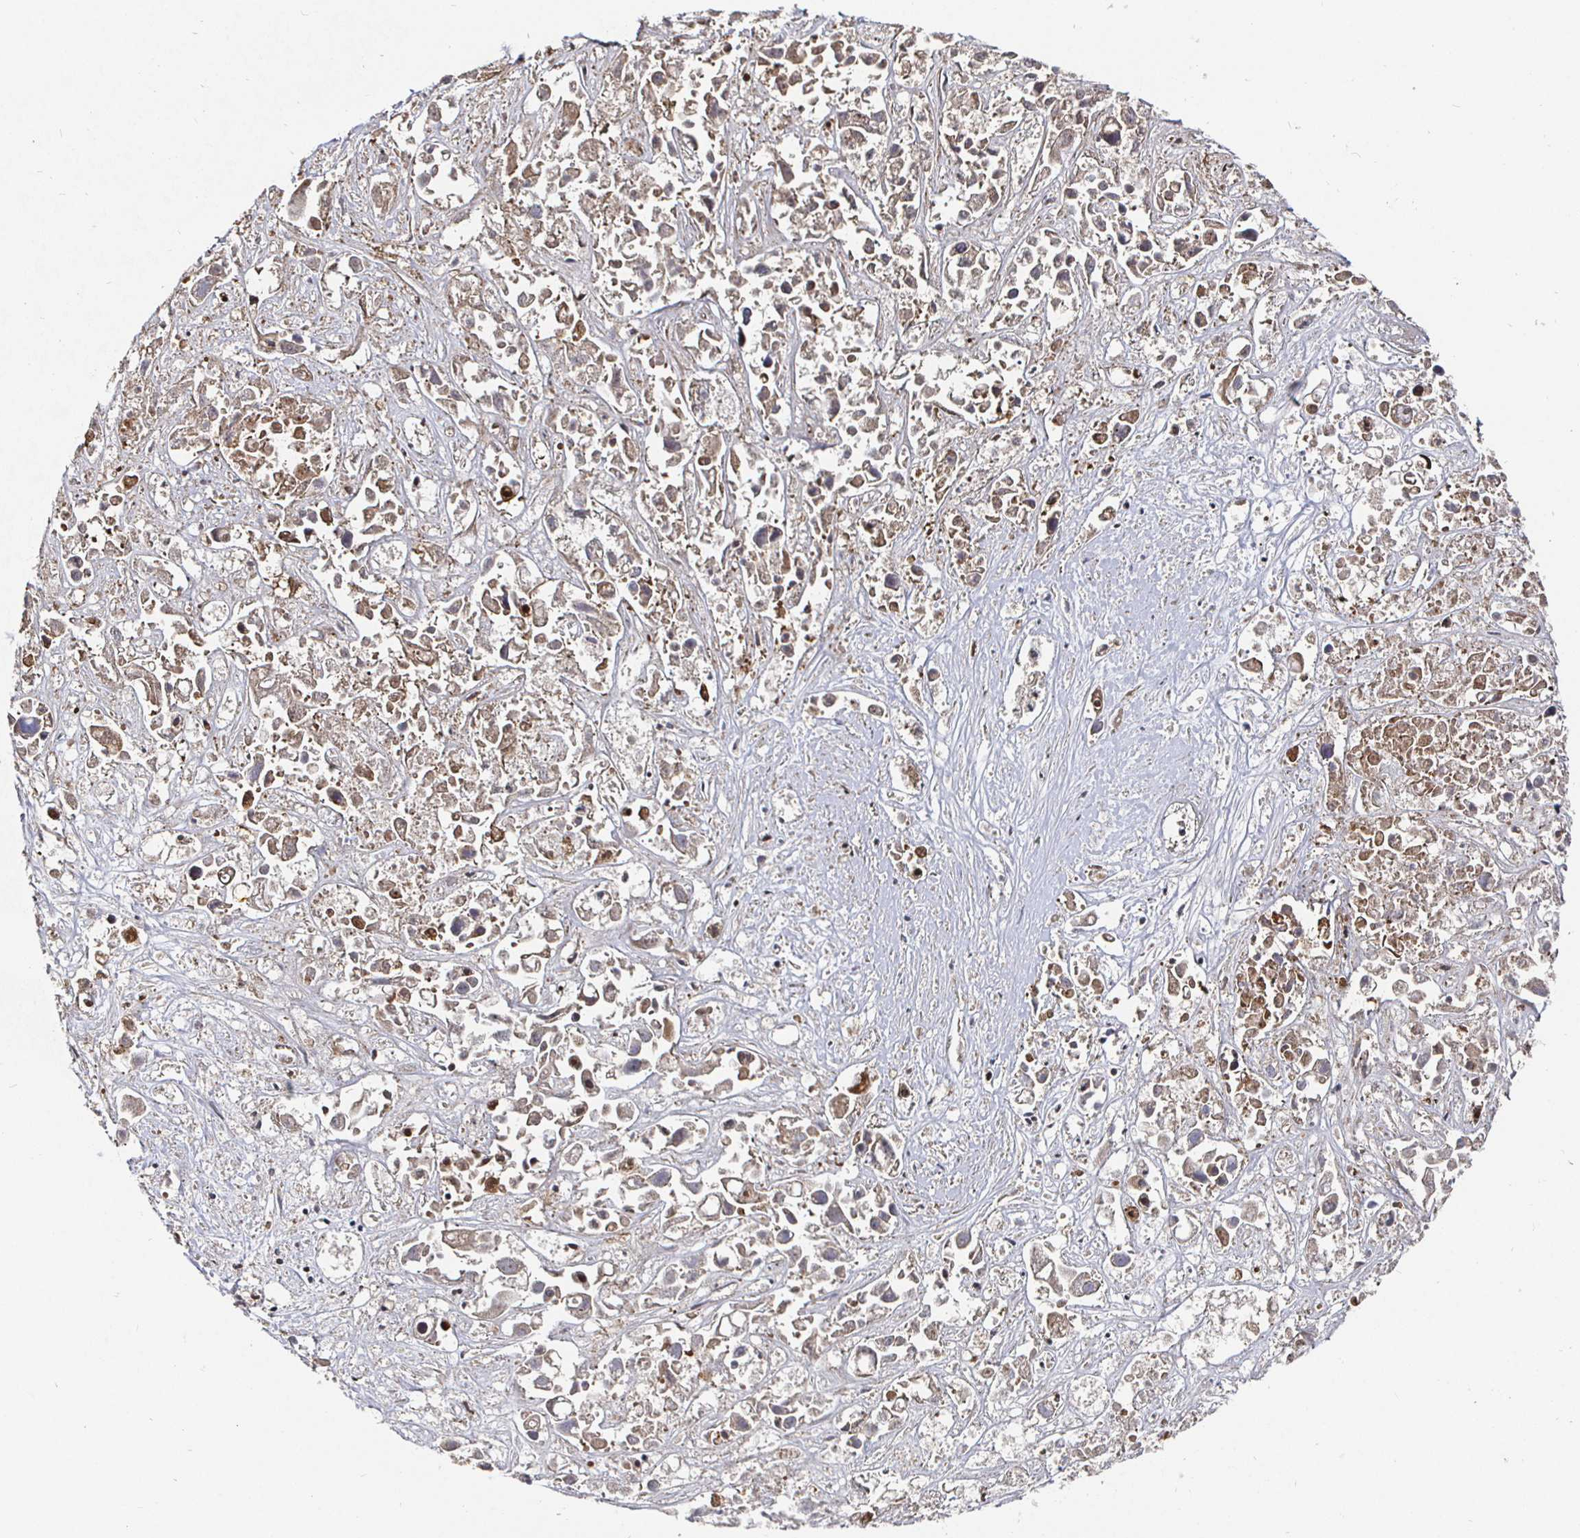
{"staining": {"intensity": "weak", "quantity": "25%-75%", "location": "cytoplasmic/membranous"}, "tissue": "liver cancer", "cell_type": "Tumor cells", "image_type": "cancer", "snomed": [{"axis": "morphology", "description": "Cholangiocarcinoma"}, {"axis": "topography", "description": "Liver"}], "caption": "Cholangiocarcinoma (liver) was stained to show a protein in brown. There is low levels of weak cytoplasmic/membranous staining in approximately 25%-75% of tumor cells.", "gene": "TBKBP1", "patient": {"sex": "male", "age": 81}}